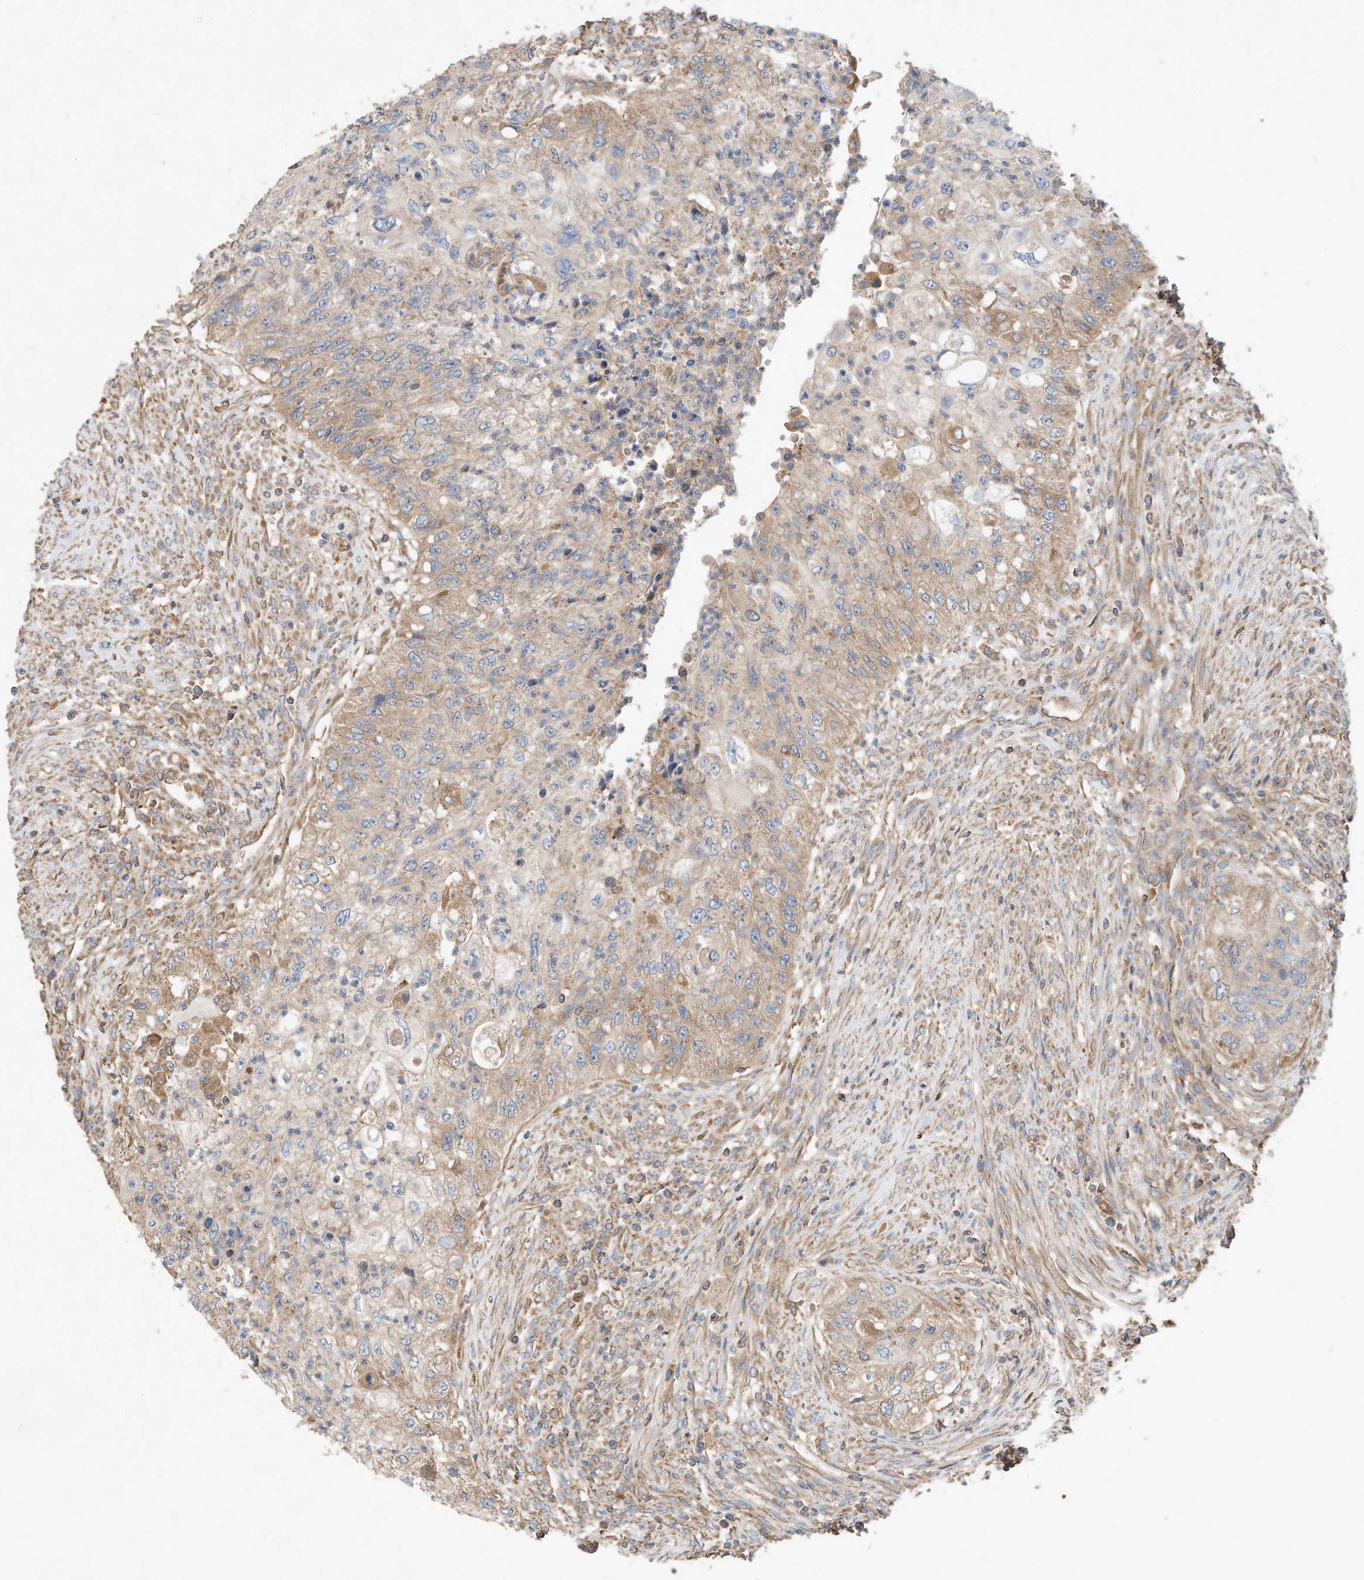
{"staining": {"intensity": "moderate", "quantity": ">75%", "location": "cytoplasmic/membranous"}, "tissue": "urothelial cancer", "cell_type": "Tumor cells", "image_type": "cancer", "snomed": [{"axis": "morphology", "description": "Urothelial carcinoma, High grade"}, {"axis": "topography", "description": "Urinary bladder"}], "caption": "Brown immunohistochemical staining in human urothelial carcinoma (high-grade) reveals moderate cytoplasmic/membranous staining in approximately >75% of tumor cells.", "gene": "CPAMD8", "patient": {"sex": "female", "age": 60}}